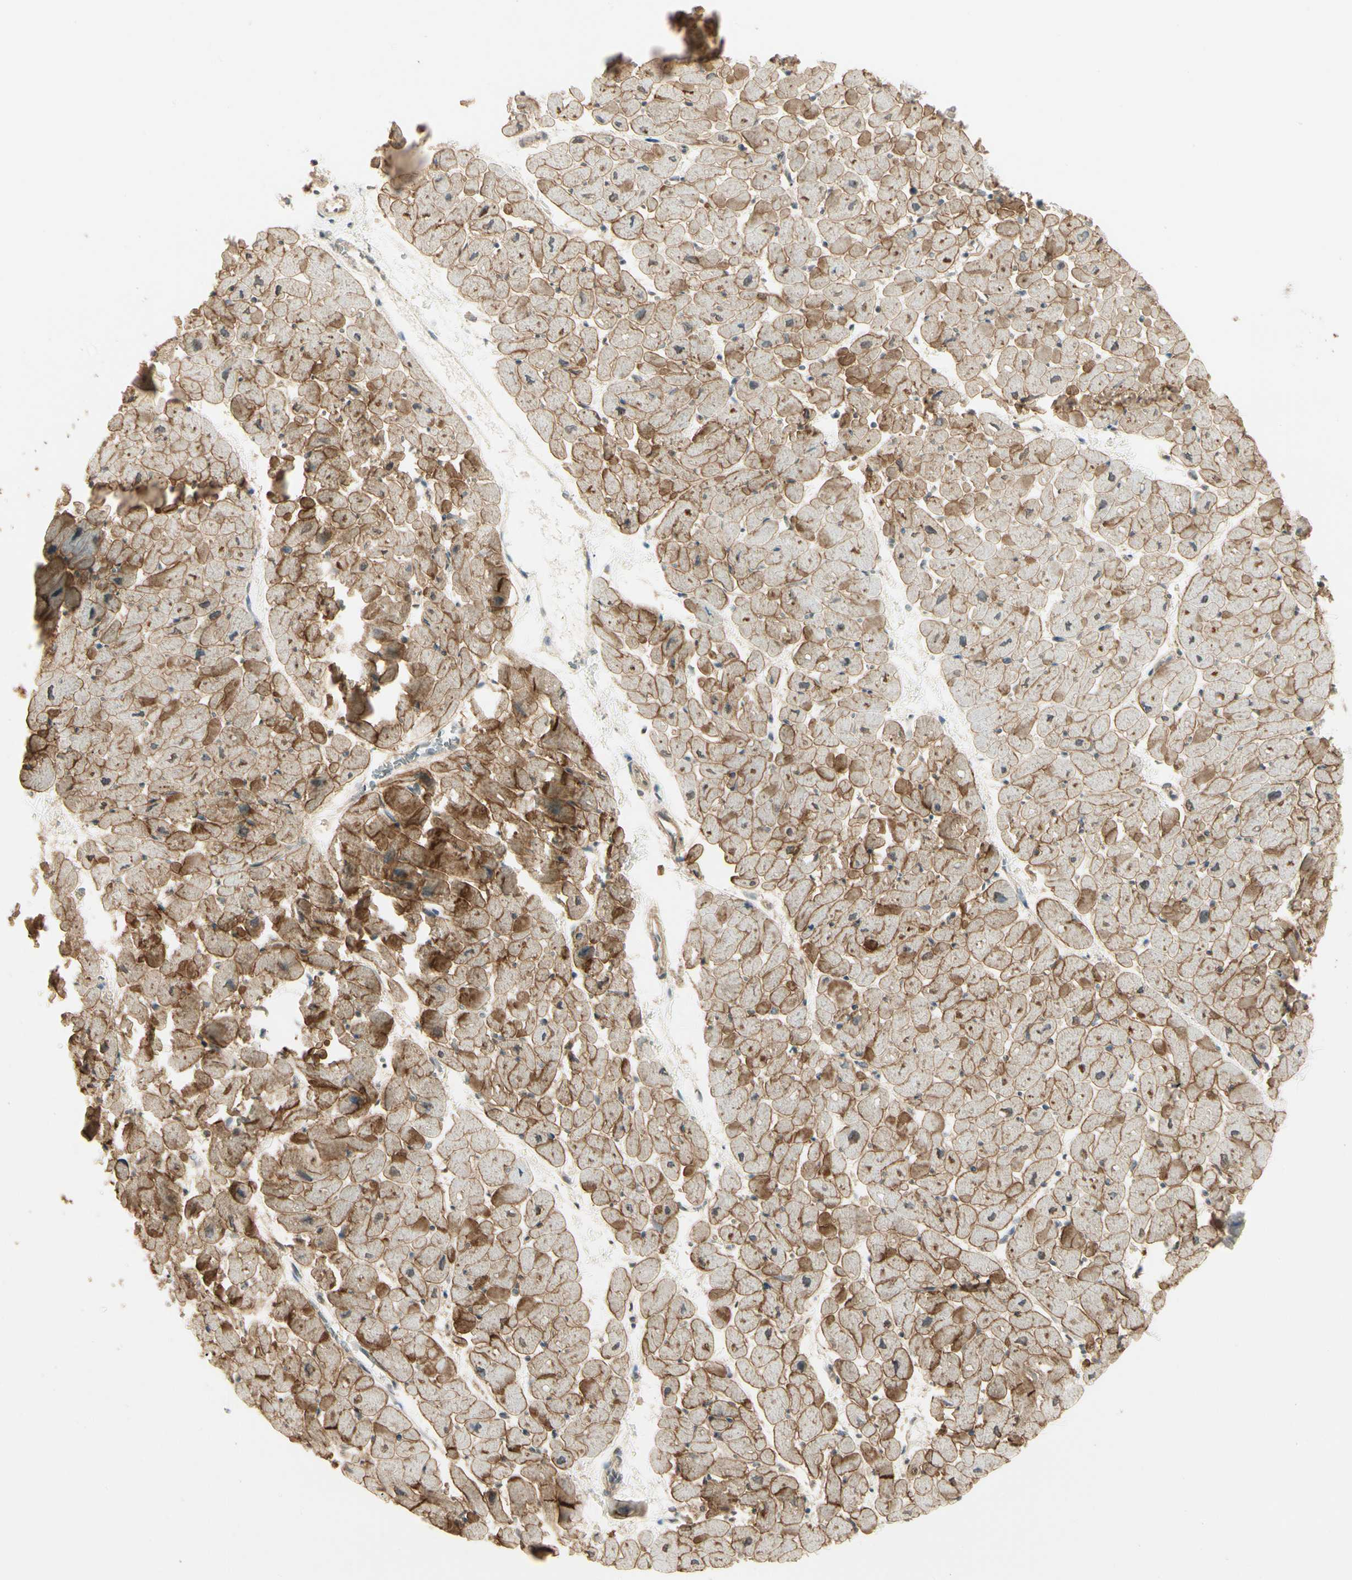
{"staining": {"intensity": "moderate", "quantity": ">75%", "location": "cytoplasmic/membranous"}, "tissue": "heart muscle", "cell_type": "Cardiomyocytes", "image_type": "normal", "snomed": [{"axis": "morphology", "description": "Normal tissue, NOS"}, {"axis": "topography", "description": "Heart"}], "caption": "Benign heart muscle displays moderate cytoplasmic/membranous staining in approximately >75% of cardiomyocytes, visualized by immunohistochemistry. (IHC, brightfield microscopy, high magnification).", "gene": "SGCA", "patient": {"sex": "male", "age": 45}}